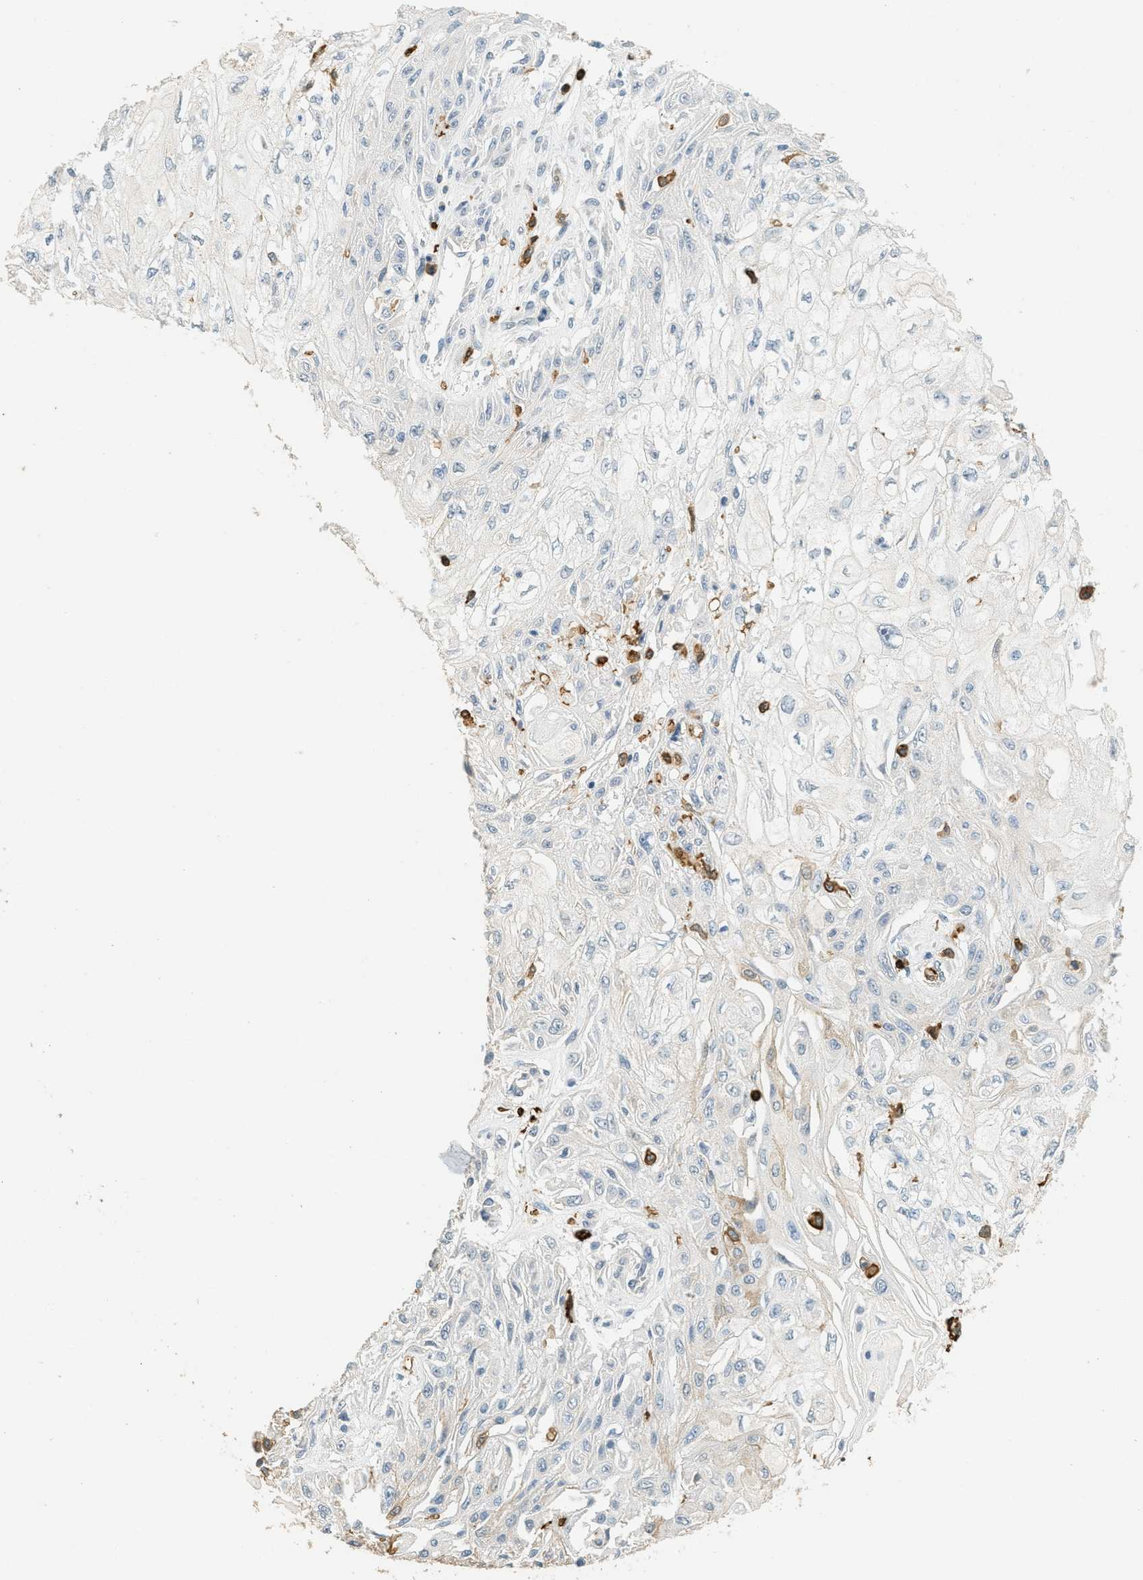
{"staining": {"intensity": "negative", "quantity": "none", "location": "none"}, "tissue": "skin cancer", "cell_type": "Tumor cells", "image_type": "cancer", "snomed": [{"axis": "morphology", "description": "Squamous cell carcinoma, NOS"}, {"axis": "topography", "description": "Skin"}], "caption": "The immunohistochemistry photomicrograph has no significant staining in tumor cells of squamous cell carcinoma (skin) tissue.", "gene": "LSP1", "patient": {"sex": "male", "age": 75}}